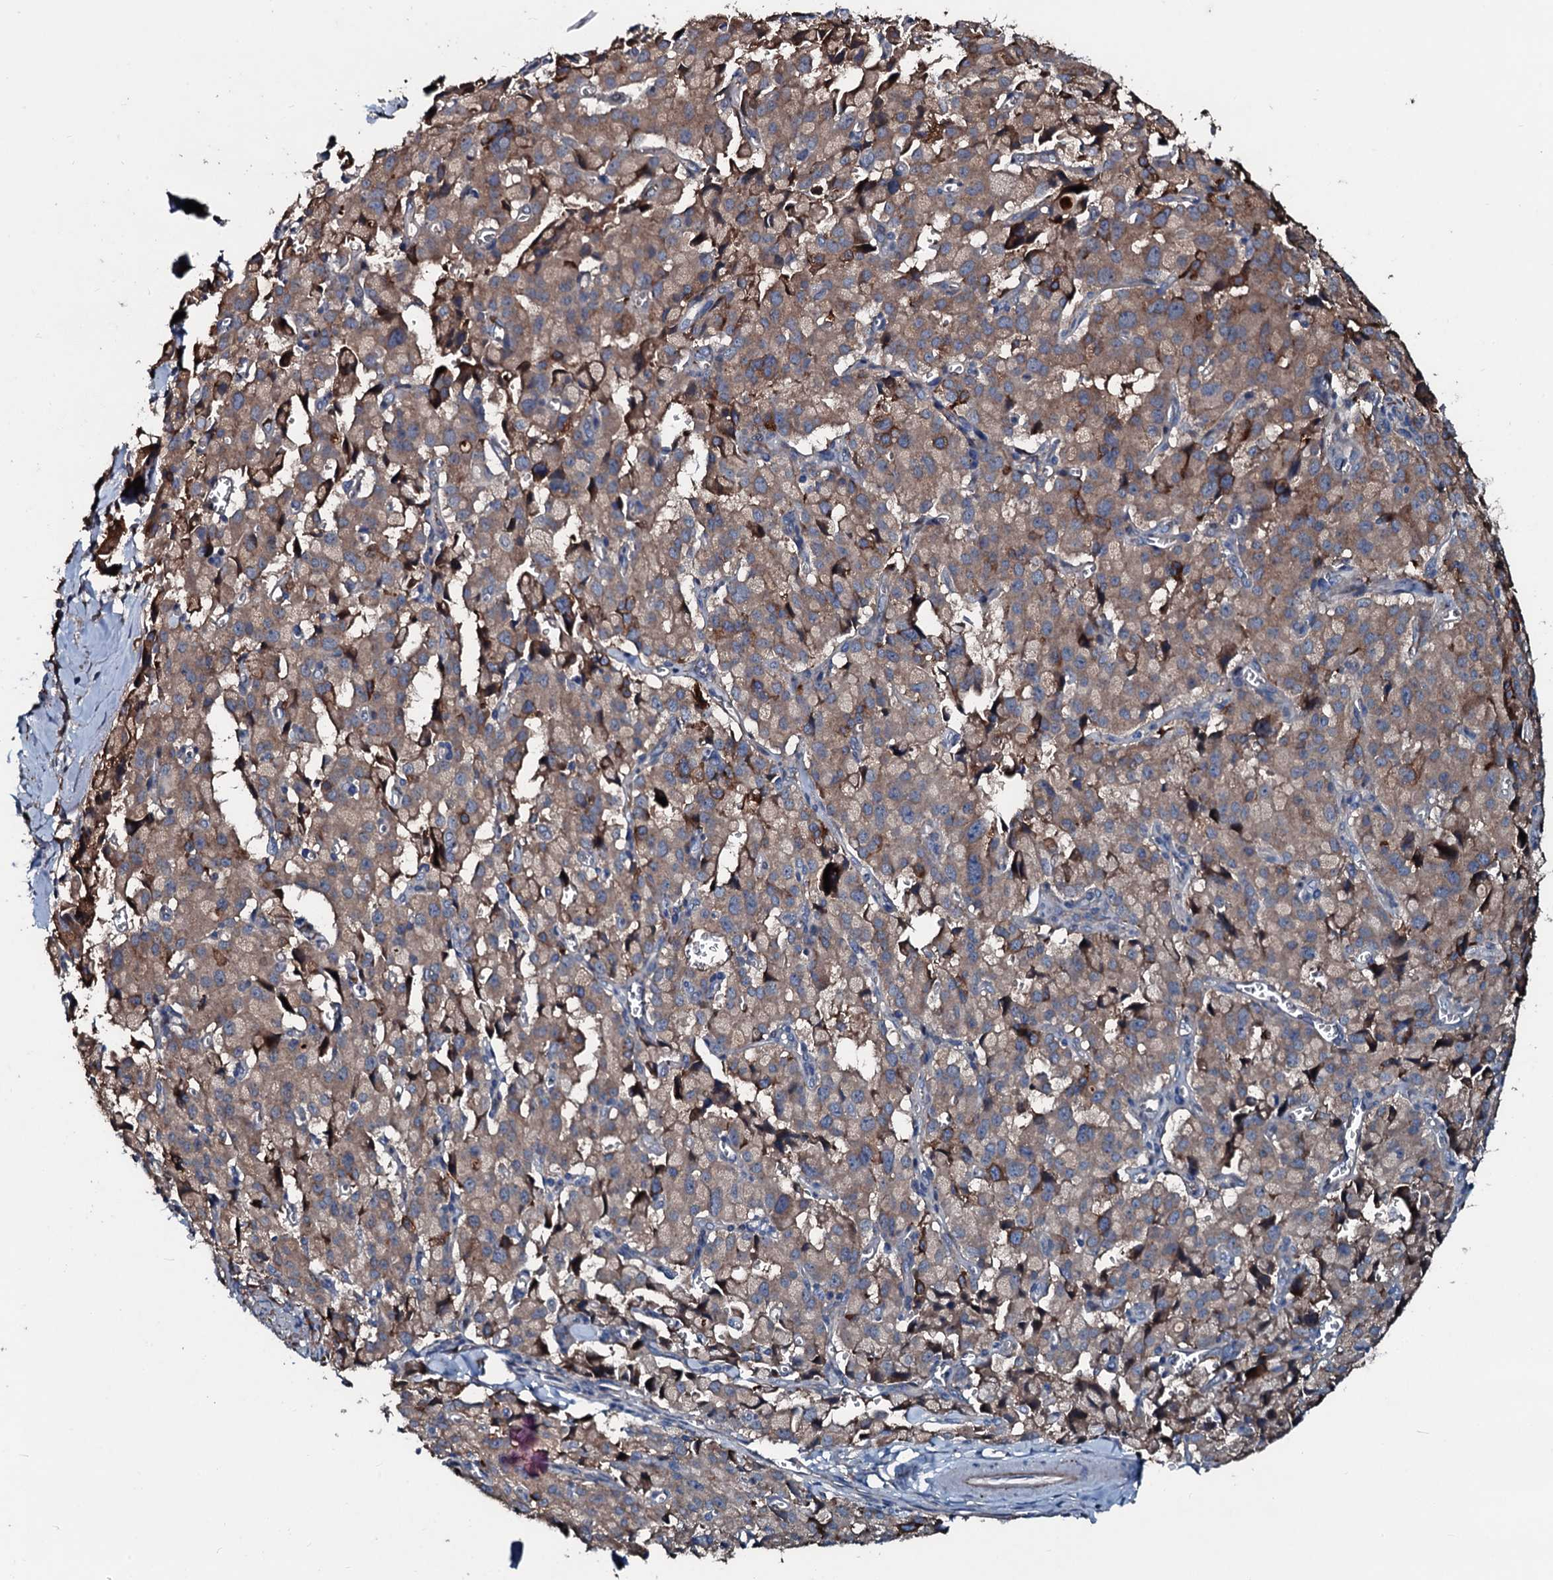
{"staining": {"intensity": "moderate", "quantity": ">75%", "location": "cytoplasmic/membranous"}, "tissue": "pancreatic cancer", "cell_type": "Tumor cells", "image_type": "cancer", "snomed": [{"axis": "morphology", "description": "Adenocarcinoma, NOS"}, {"axis": "topography", "description": "Pancreas"}], "caption": "Pancreatic cancer stained for a protein reveals moderate cytoplasmic/membranous positivity in tumor cells. (IHC, brightfield microscopy, high magnification).", "gene": "AARS1", "patient": {"sex": "male", "age": 65}}